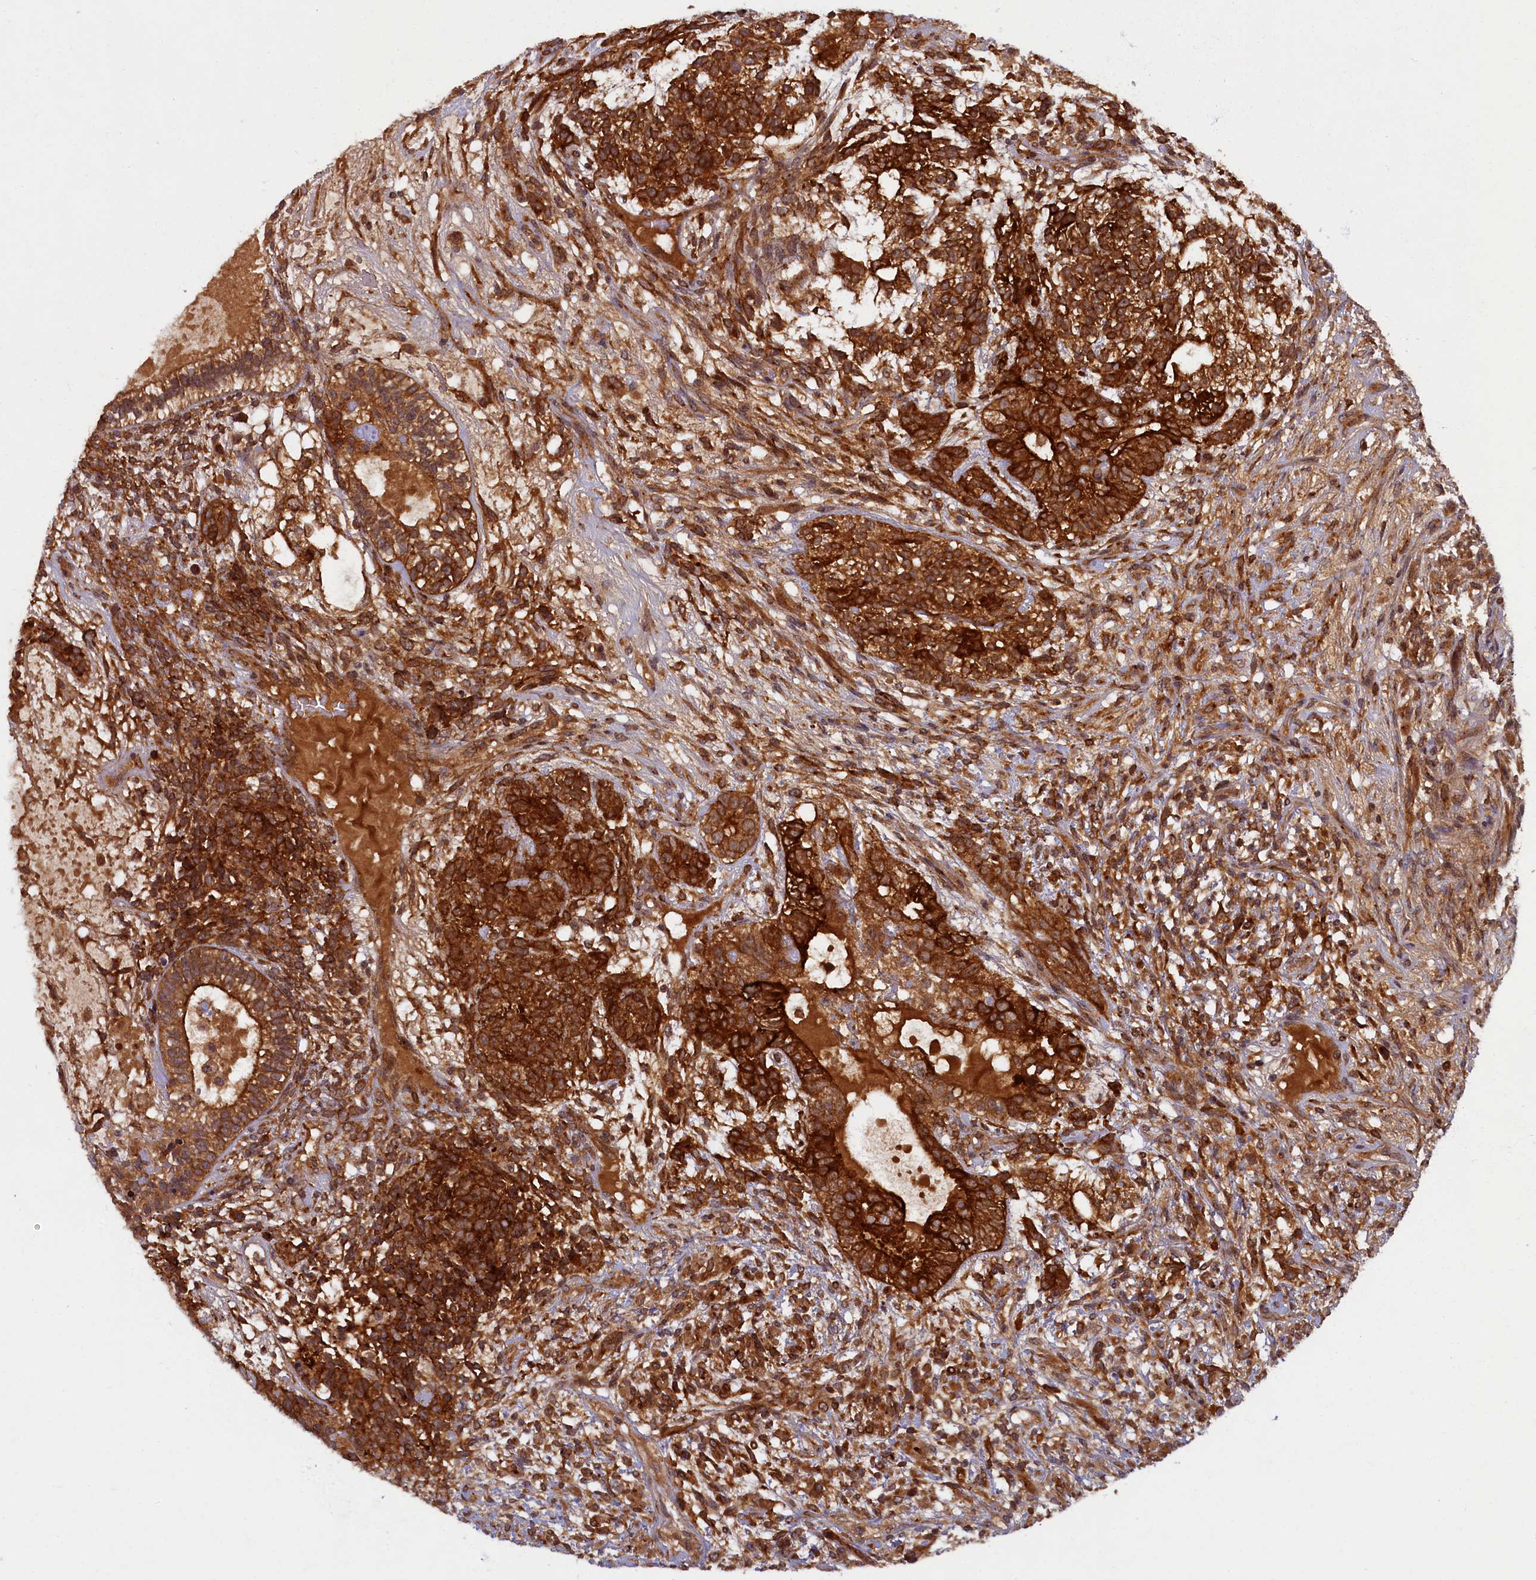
{"staining": {"intensity": "strong", "quantity": ">75%", "location": "cytoplasmic/membranous"}, "tissue": "testis cancer", "cell_type": "Tumor cells", "image_type": "cancer", "snomed": [{"axis": "morphology", "description": "Seminoma, NOS"}, {"axis": "morphology", "description": "Carcinoma, Embryonal, NOS"}, {"axis": "topography", "description": "Testis"}], "caption": "Strong cytoplasmic/membranous expression is identified in approximately >75% of tumor cells in testis cancer (seminoma).", "gene": "BICD1", "patient": {"sex": "male", "age": 28}}